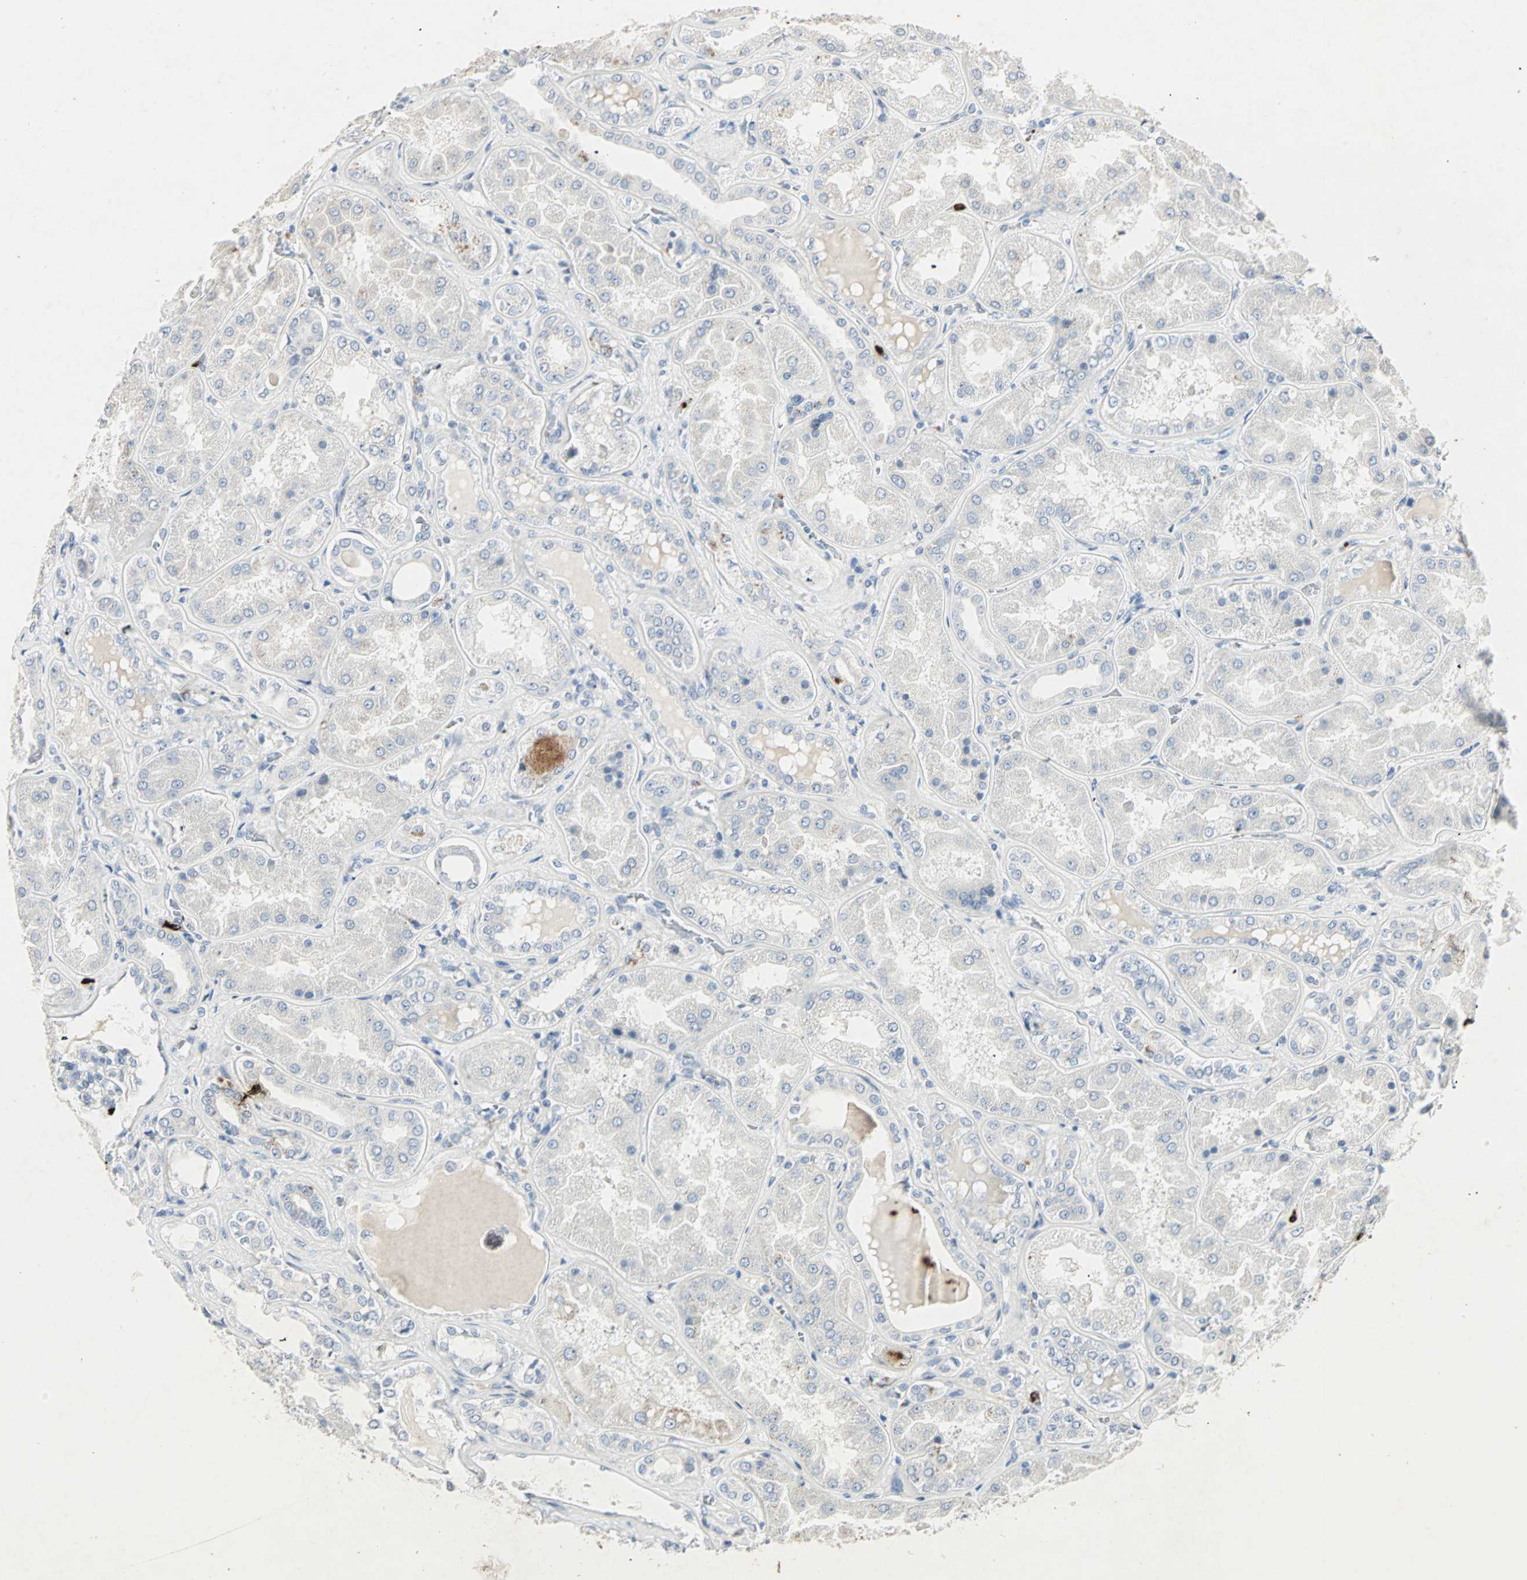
{"staining": {"intensity": "negative", "quantity": "none", "location": "none"}, "tissue": "kidney", "cell_type": "Cells in glomeruli", "image_type": "normal", "snomed": [{"axis": "morphology", "description": "Normal tissue, NOS"}, {"axis": "topography", "description": "Kidney"}], "caption": "This is a histopathology image of immunohistochemistry (IHC) staining of benign kidney, which shows no staining in cells in glomeruli. Nuclei are stained in blue.", "gene": "CEACAM6", "patient": {"sex": "female", "age": 56}}